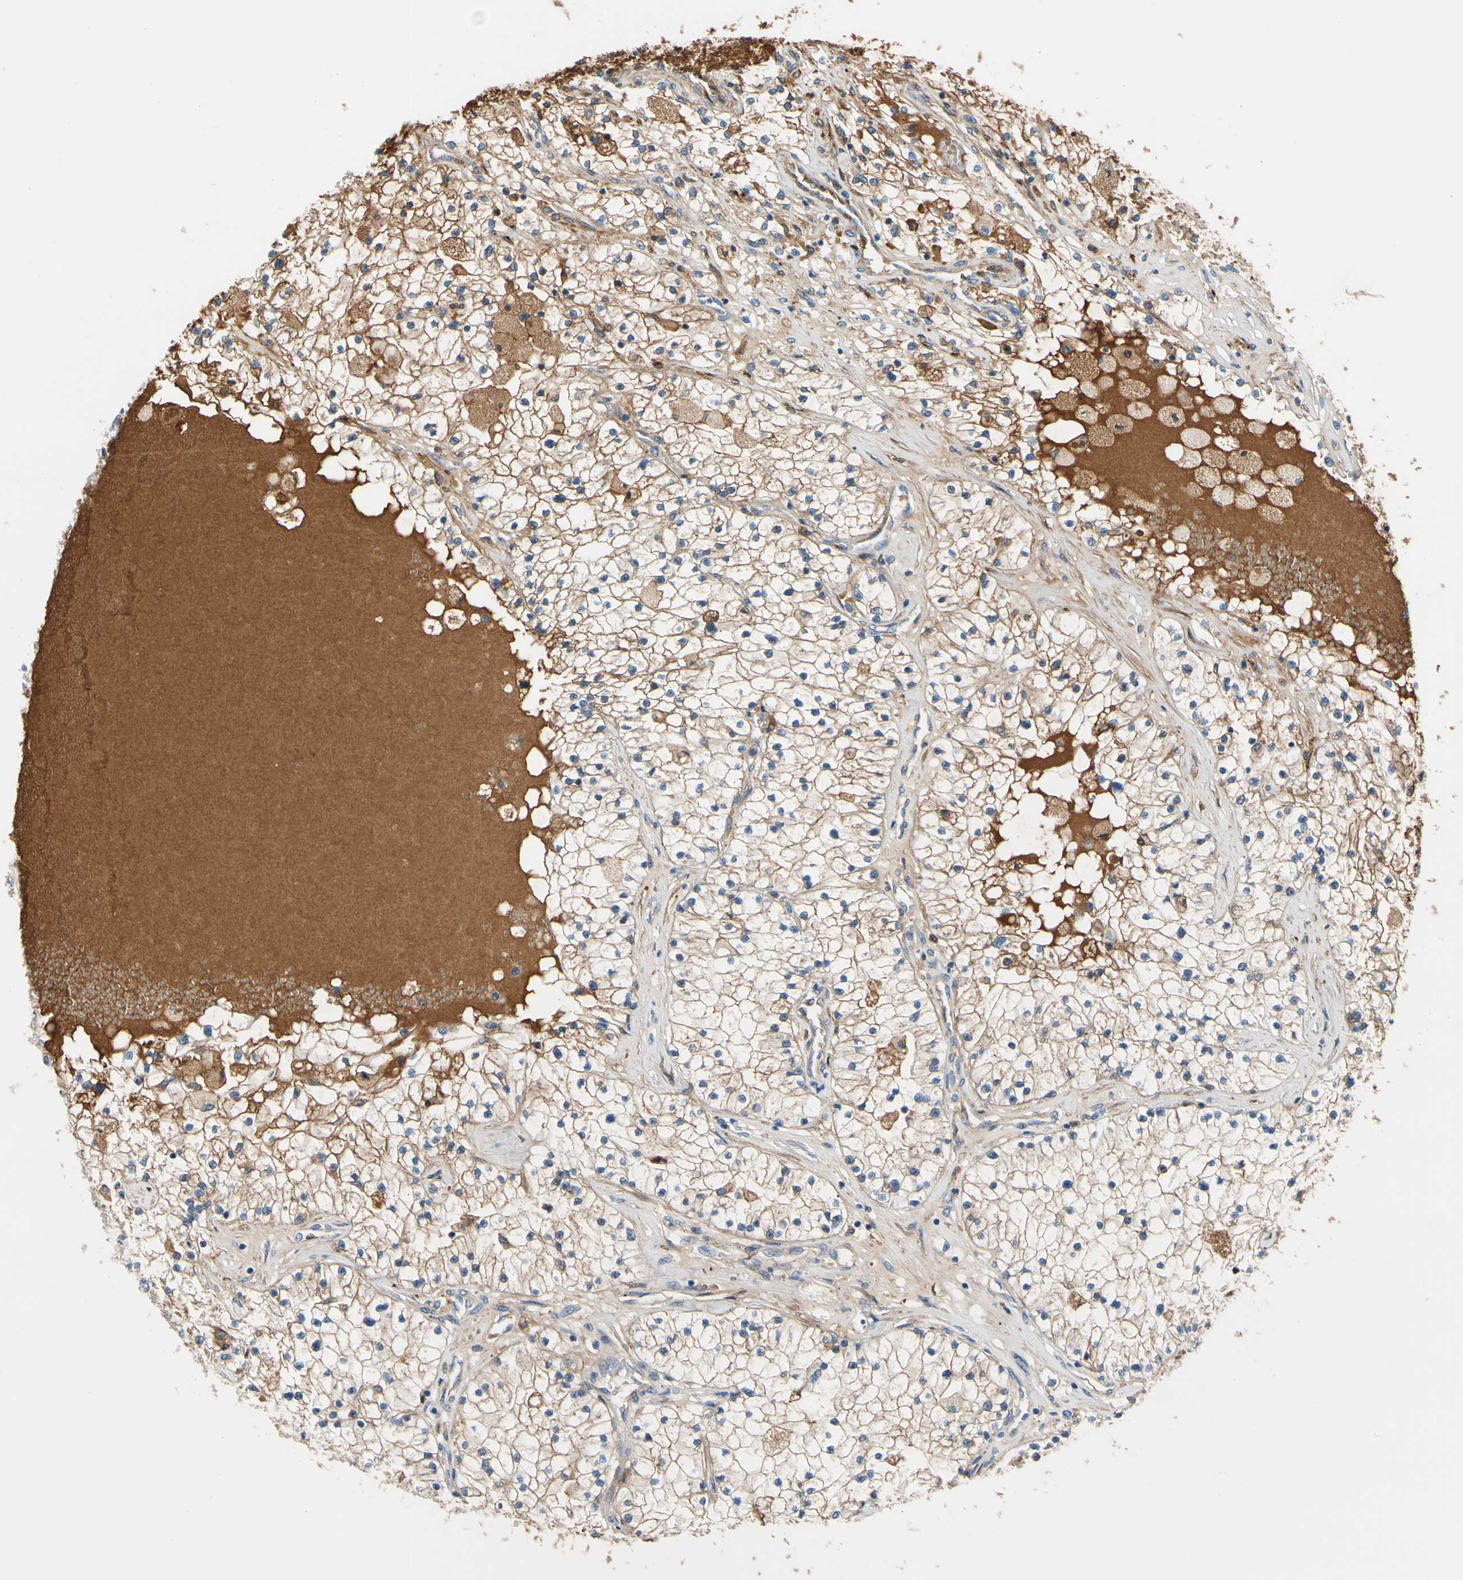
{"staining": {"intensity": "weak", "quantity": "25%-75%", "location": "cytoplasmic/membranous"}, "tissue": "renal cancer", "cell_type": "Tumor cells", "image_type": "cancer", "snomed": [{"axis": "morphology", "description": "Adenocarcinoma, NOS"}, {"axis": "topography", "description": "Kidney"}], "caption": "Human renal adenocarcinoma stained with a protein marker shows weak staining in tumor cells.", "gene": "ENTREP3", "patient": {"sex": "male", "age": 68}}